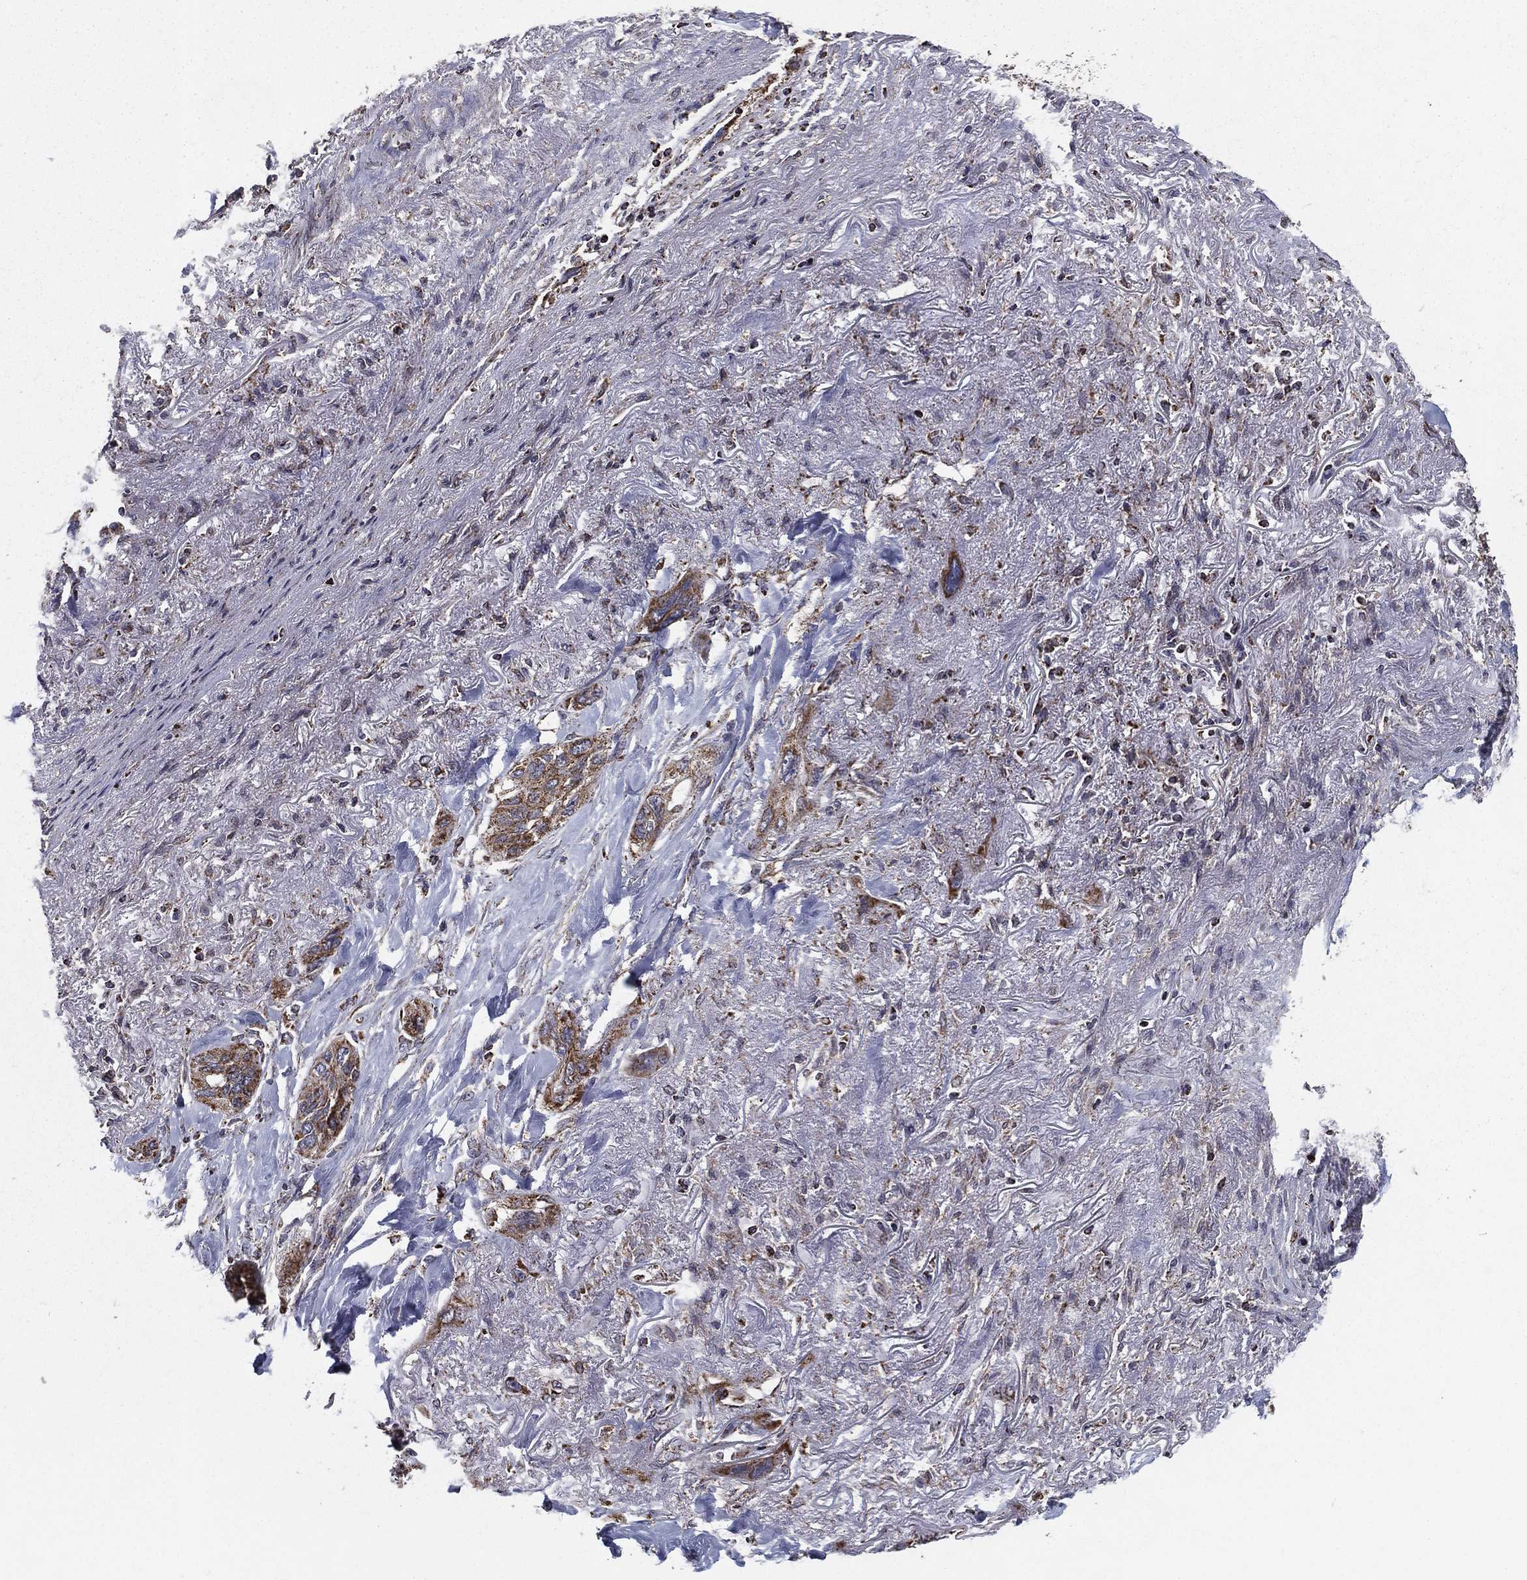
{"staining": {"intensity": "moderate", "quantity": ">75%", "location": "cytoplasmic/membranous"}, "tissue": "lung cancer", "cell_type": "Tumor cells", "image_type": "cancer", "snomed": [{"axis": "morphology", "description": "Squamous cell carcinoma, NOS"}, {"axis": "topography", "description": "Lung"}], "caption": "Protein positivity by immunohistochemistry shows moderate cytoplasmic/membranous staining in about >75% of tumor cells in squamous cell carcinoma (lung).", "gene": "RIGI", "patient": {"sex": "female", "age": 70}}